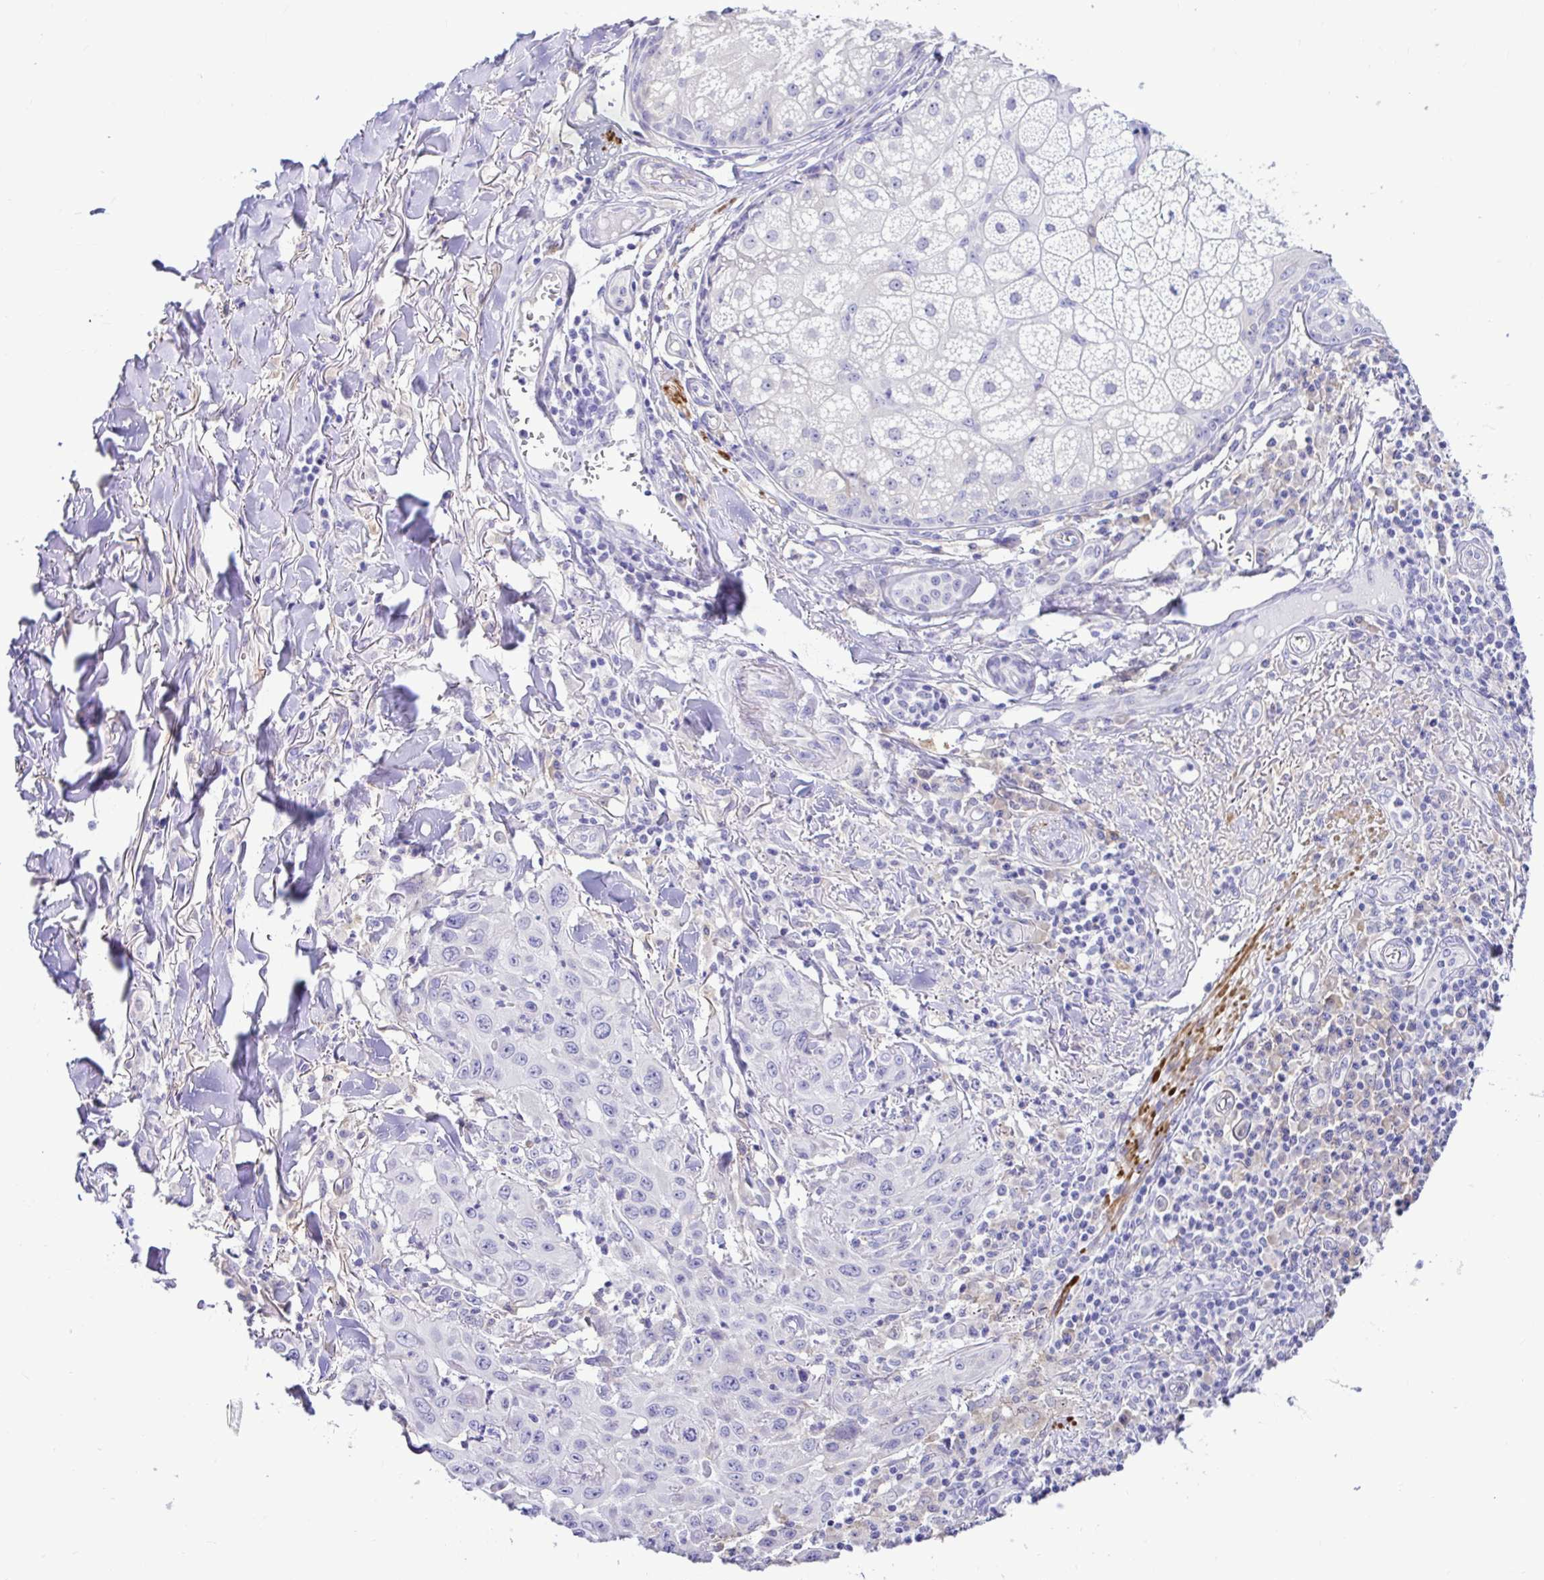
{"staining": {"intensity": "negative", "quantity": "none", "location": "none"}, "tissue": "skin cancer", "cell_type": "Tumor cells", "image_type": "cancer", "snomed": [{"axis": "morphology", "description": "Squamous cell carcinoma, NOS"}, {"axis": "topography", "description": "Skin"}], "caption": "Immunohistochemistry (IHC) of human squamous cell carcinoma (skin) demonstrates no expression in tumor cells.", "gene": "BACE2", "patient": {"sex": "male", "age": 75}}